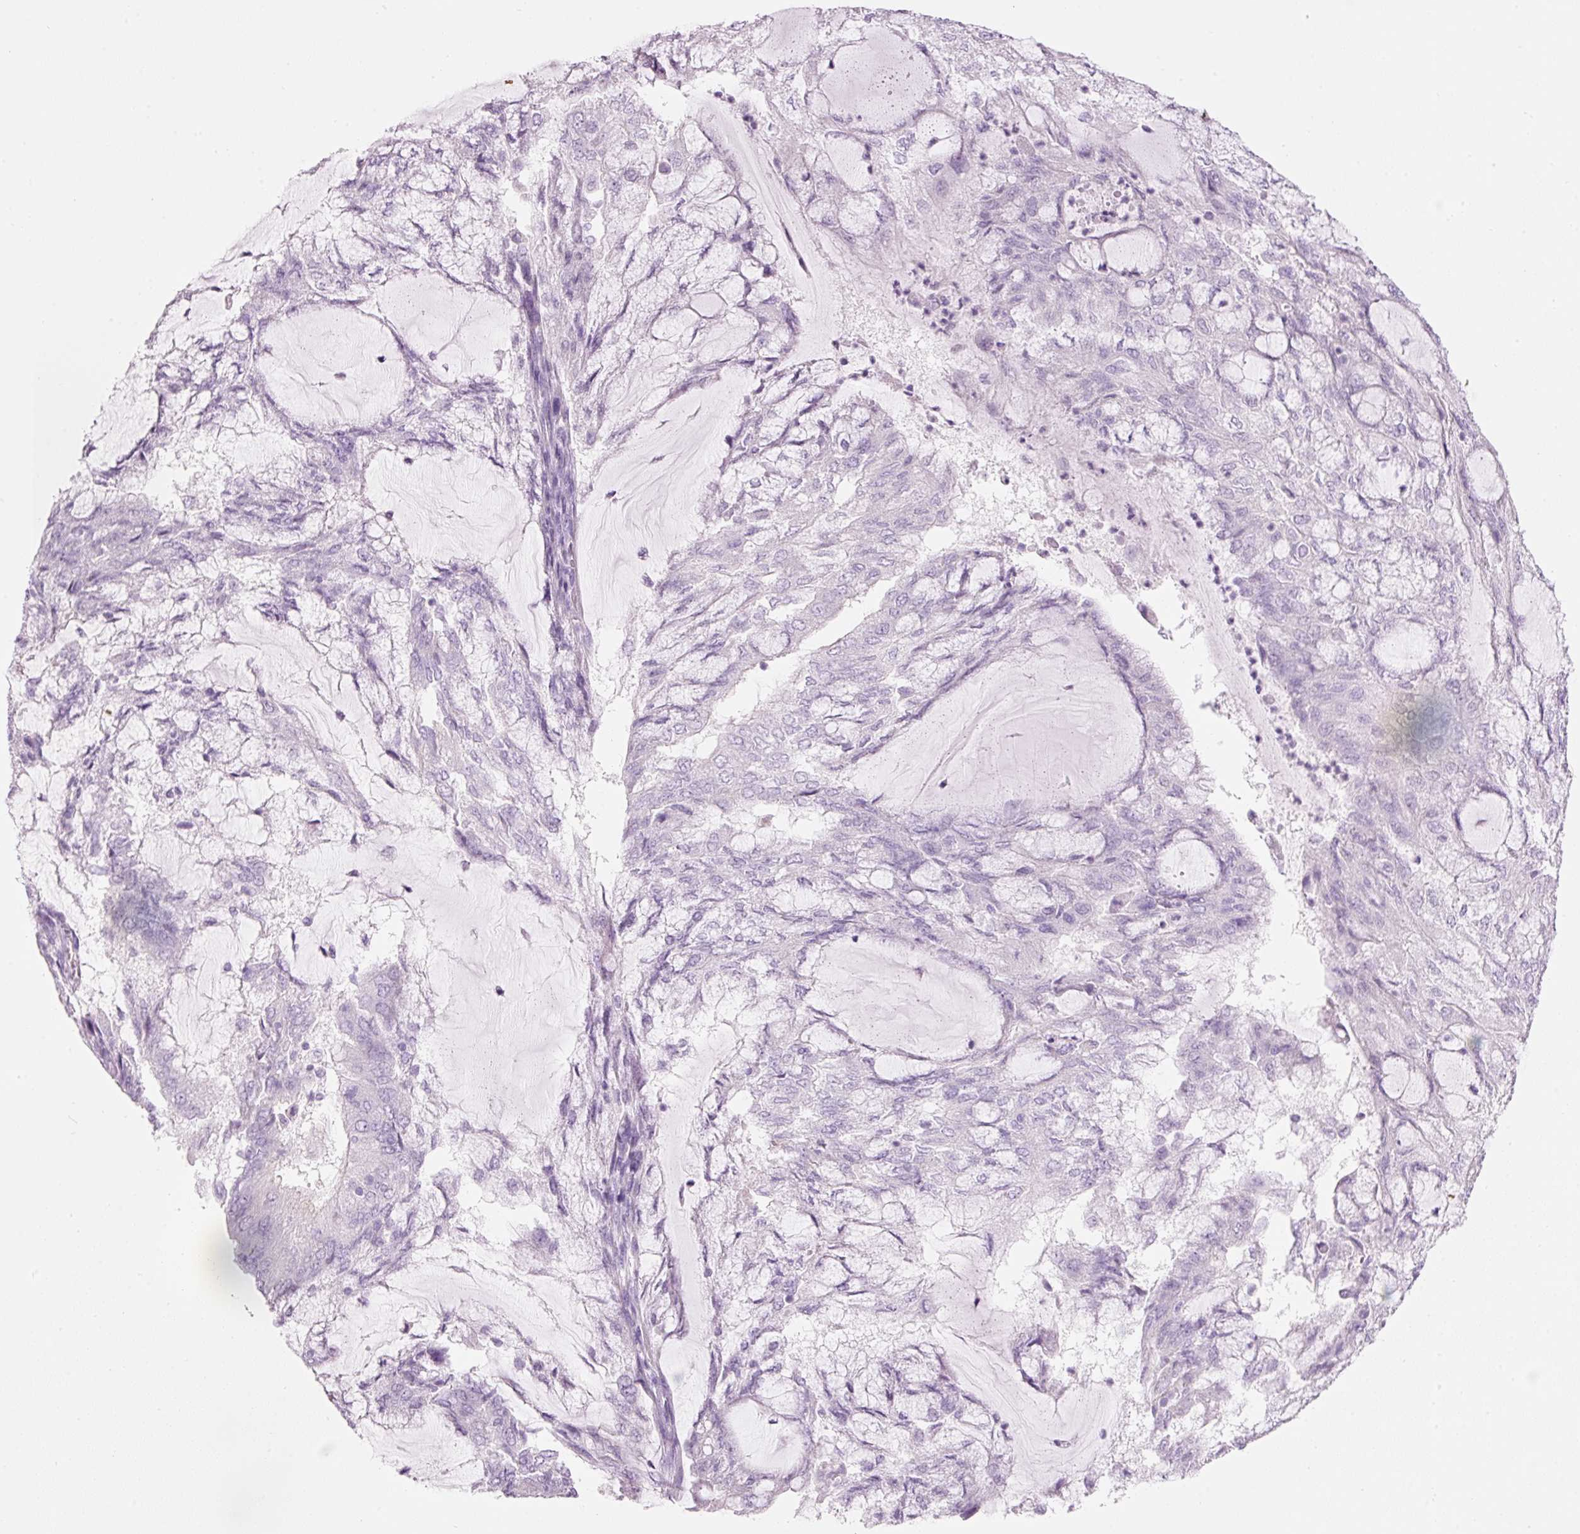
{"staining": {"intensity": "negative", "quantity": "none", "location": "none"}, "tissue": "endometrial cancer", "cell_type": "Tumor cells", "image_type": "cancer", "snomed": [{"axis": "morphology", "description": "Adenocarcinoma, NOS"}, {"axis": "topography", "description": "Endometrium"}], "caption": "DAB immunohistochemical staining of human endometrial cancer shows no significant positivity in tumor cells.", "gene": "CMA1", "patient": {"sex": "female", "age": 81}}